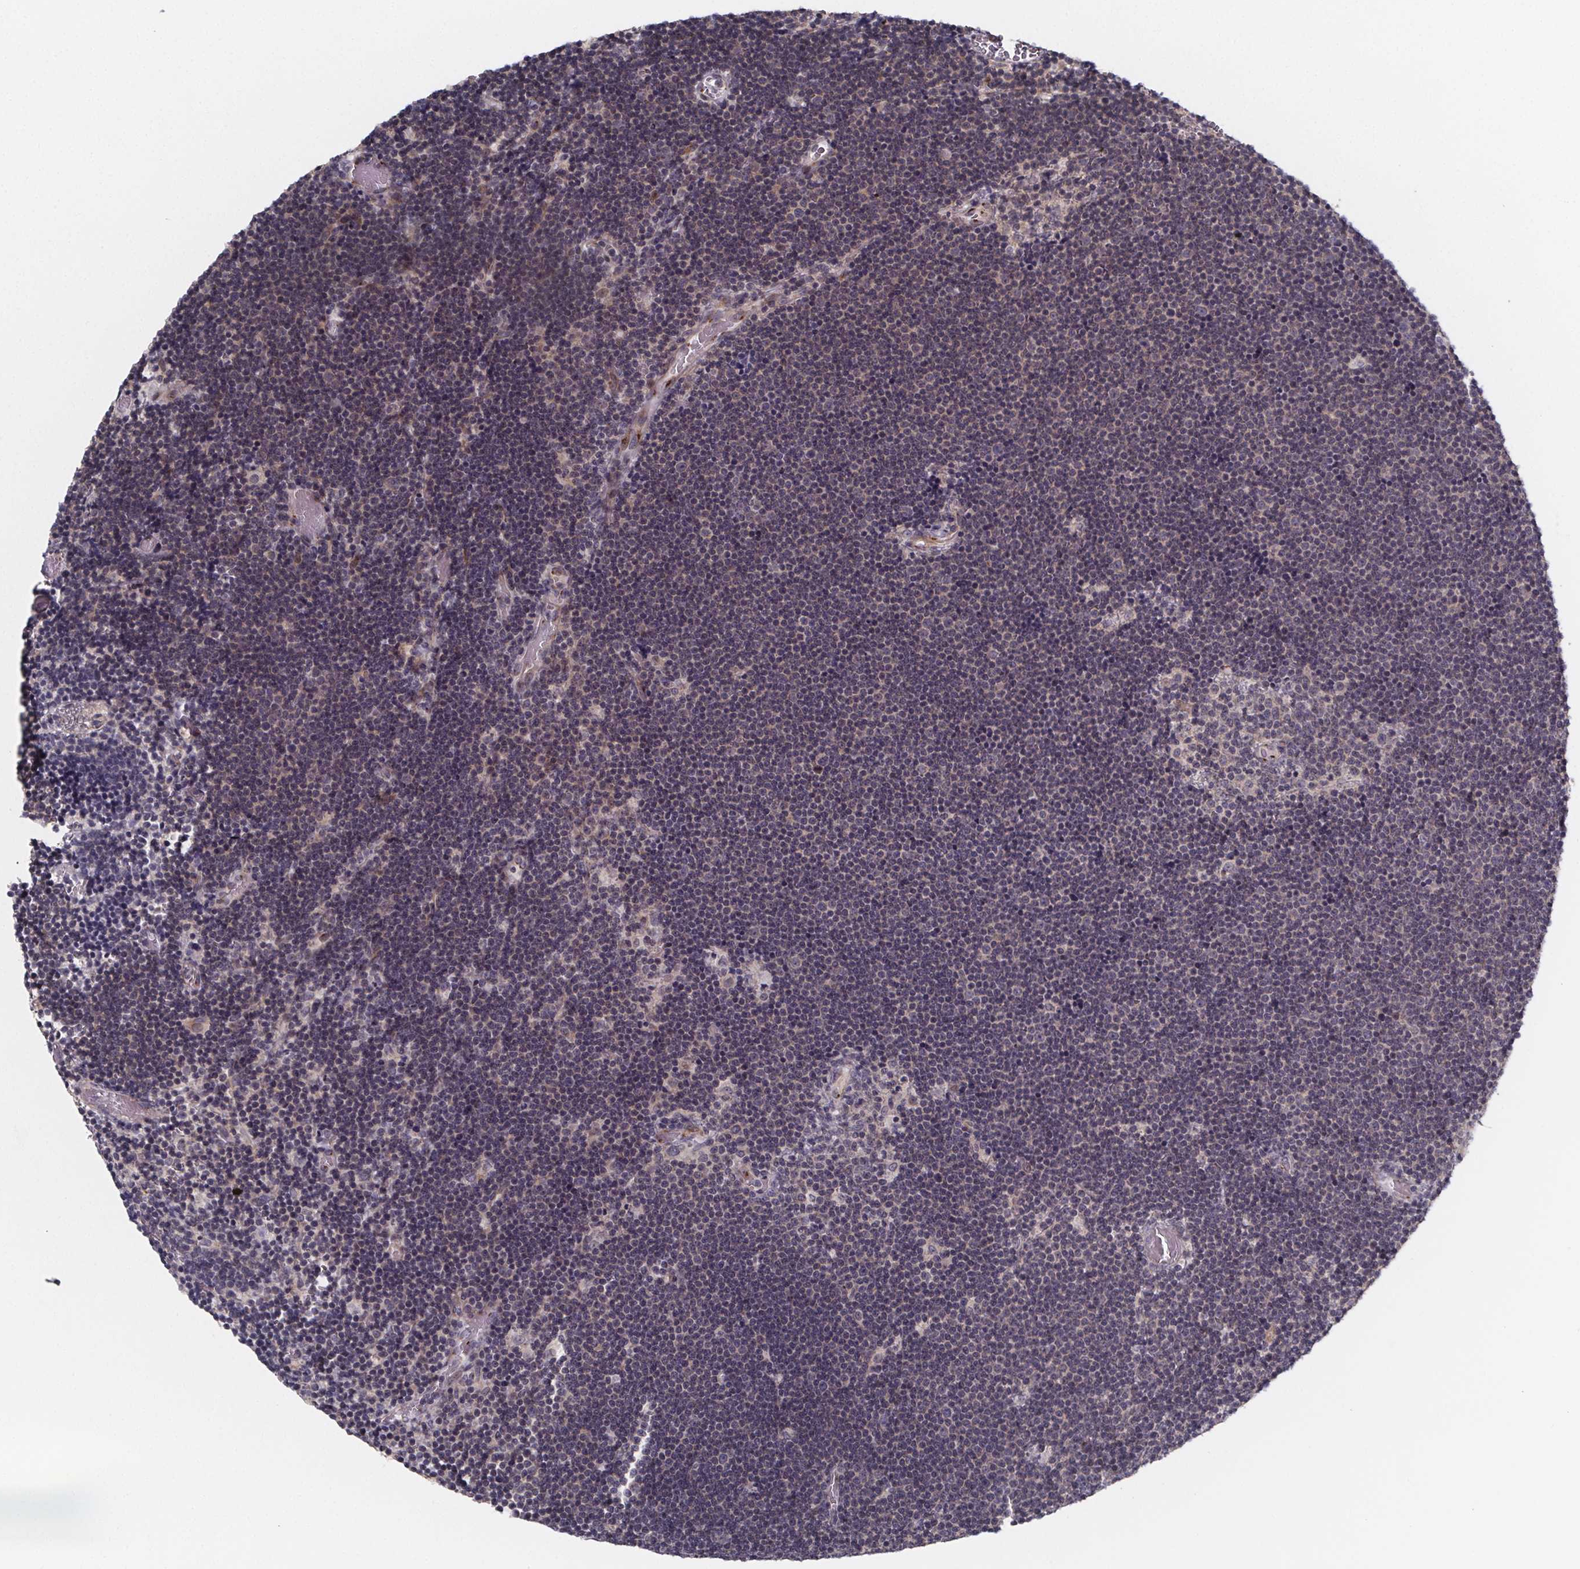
{"staining": {"intensity": "negative", "quantity": "none", "location": "none"}, "tissue": "lymphoma", "cell_type": "Tumor cells", "image_type": "cancer", "snomed": [{"axis": "morphology", "description": "Malignant lymphoma, non-Hodgkin's type, Low grade"}, {"axis": "topography", "description": "Brain"}], "caption": "Tumor cells are negative for protein expression in human lymphoma.", "gene": "NDST1", "patient": {"sex": "female", "age": 66}}